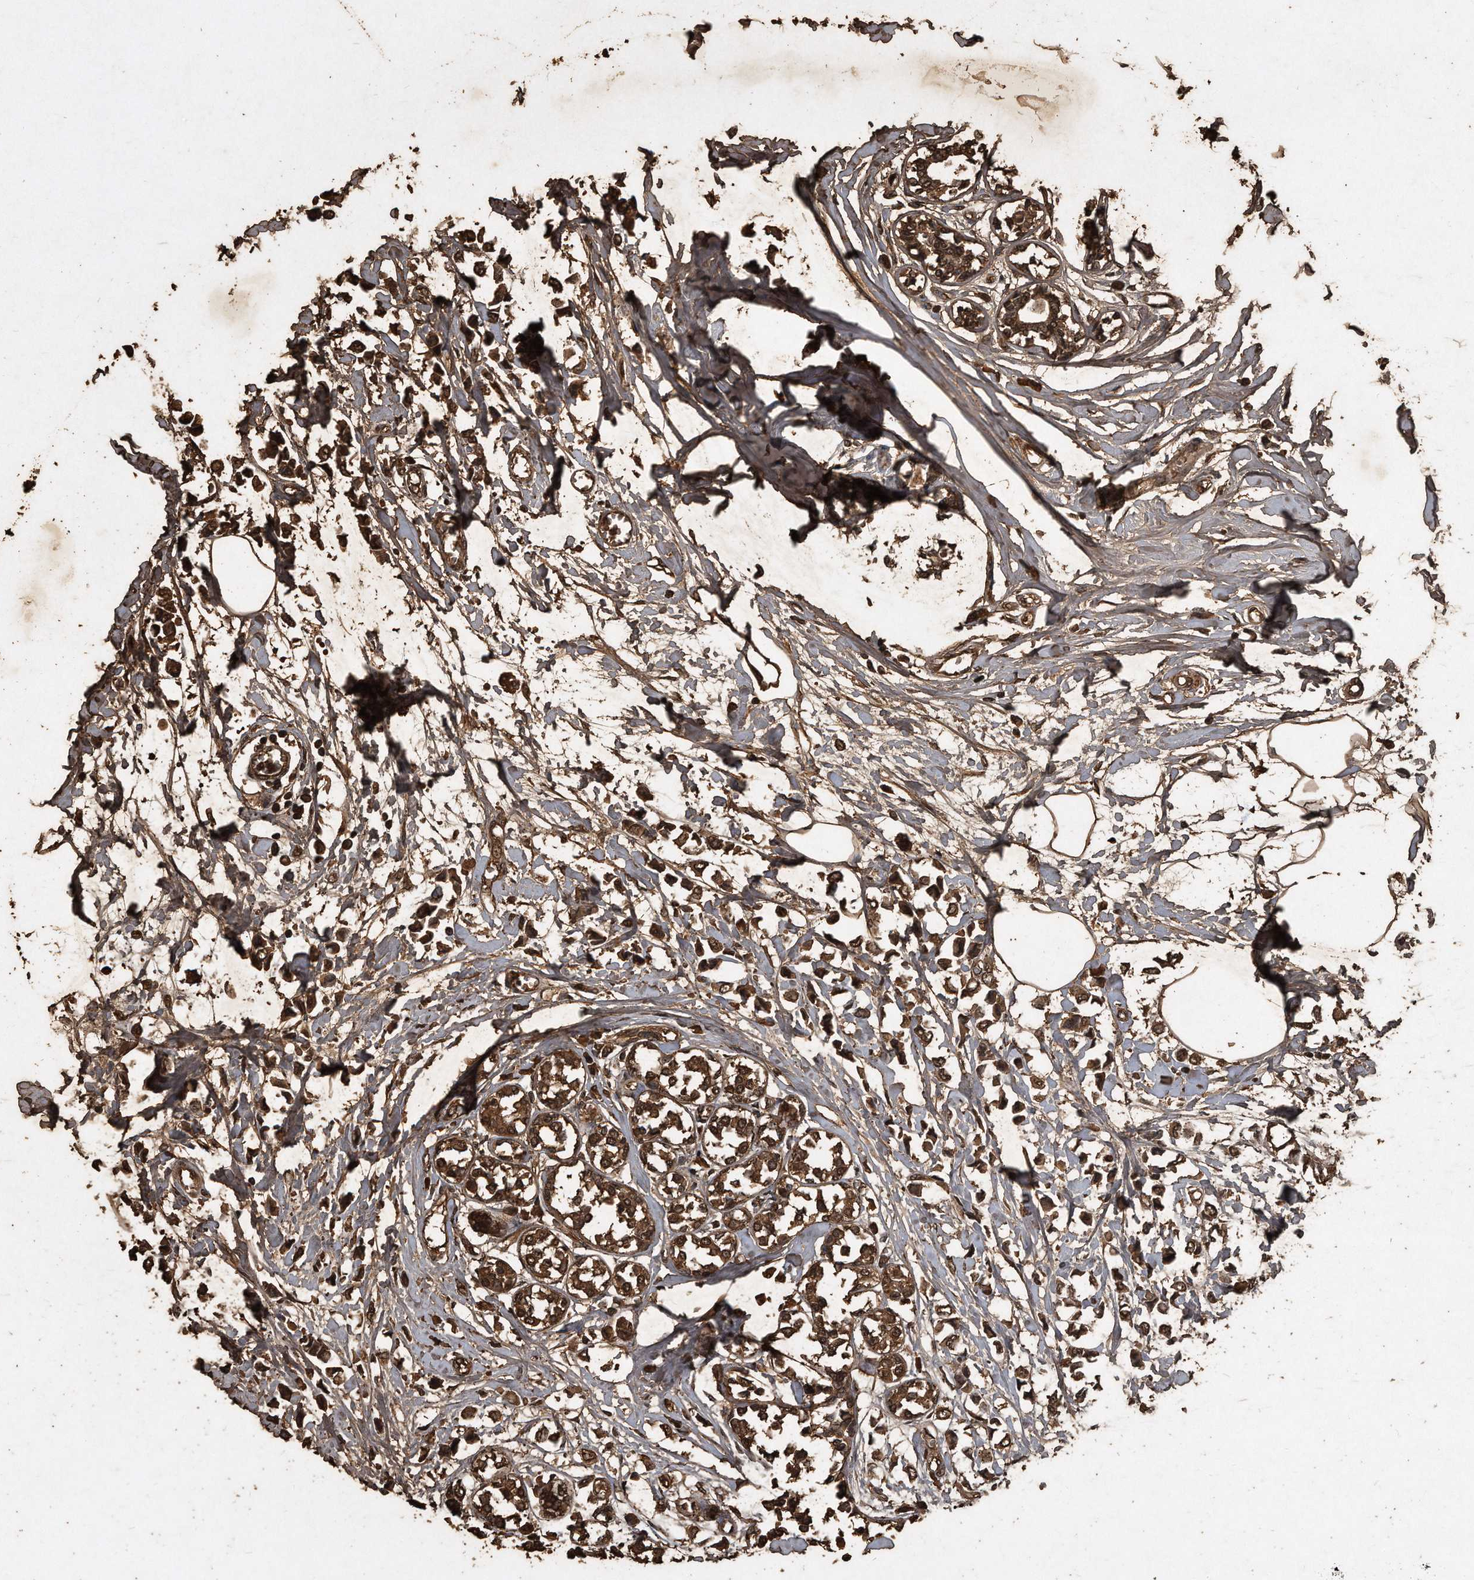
{"staining": {"intensity": "strong", "quantity": ">75%", "location": "cytoplasmic/membranous"}, "tissue": "breast cancer", "cell_type": "Tumor cells", "image_type": "cancer", "snomed": [{"axis": "morphology", "description": "Lobular carcinoma"}, {"axis": "topography", "description": "Breast"}], "caption": "The histopathology image reveals a brown stain indicating the presence of a protein in the cytoplasmic/membranous of tumor cells in lobular carcinoma (breast). The staining was performed using DAB, with brown indicating positive protein expression. Nuclei are stained blue with hematoxylin.", "gene": "CFLAR", "patient": {"sex": "female", "age": 51}}